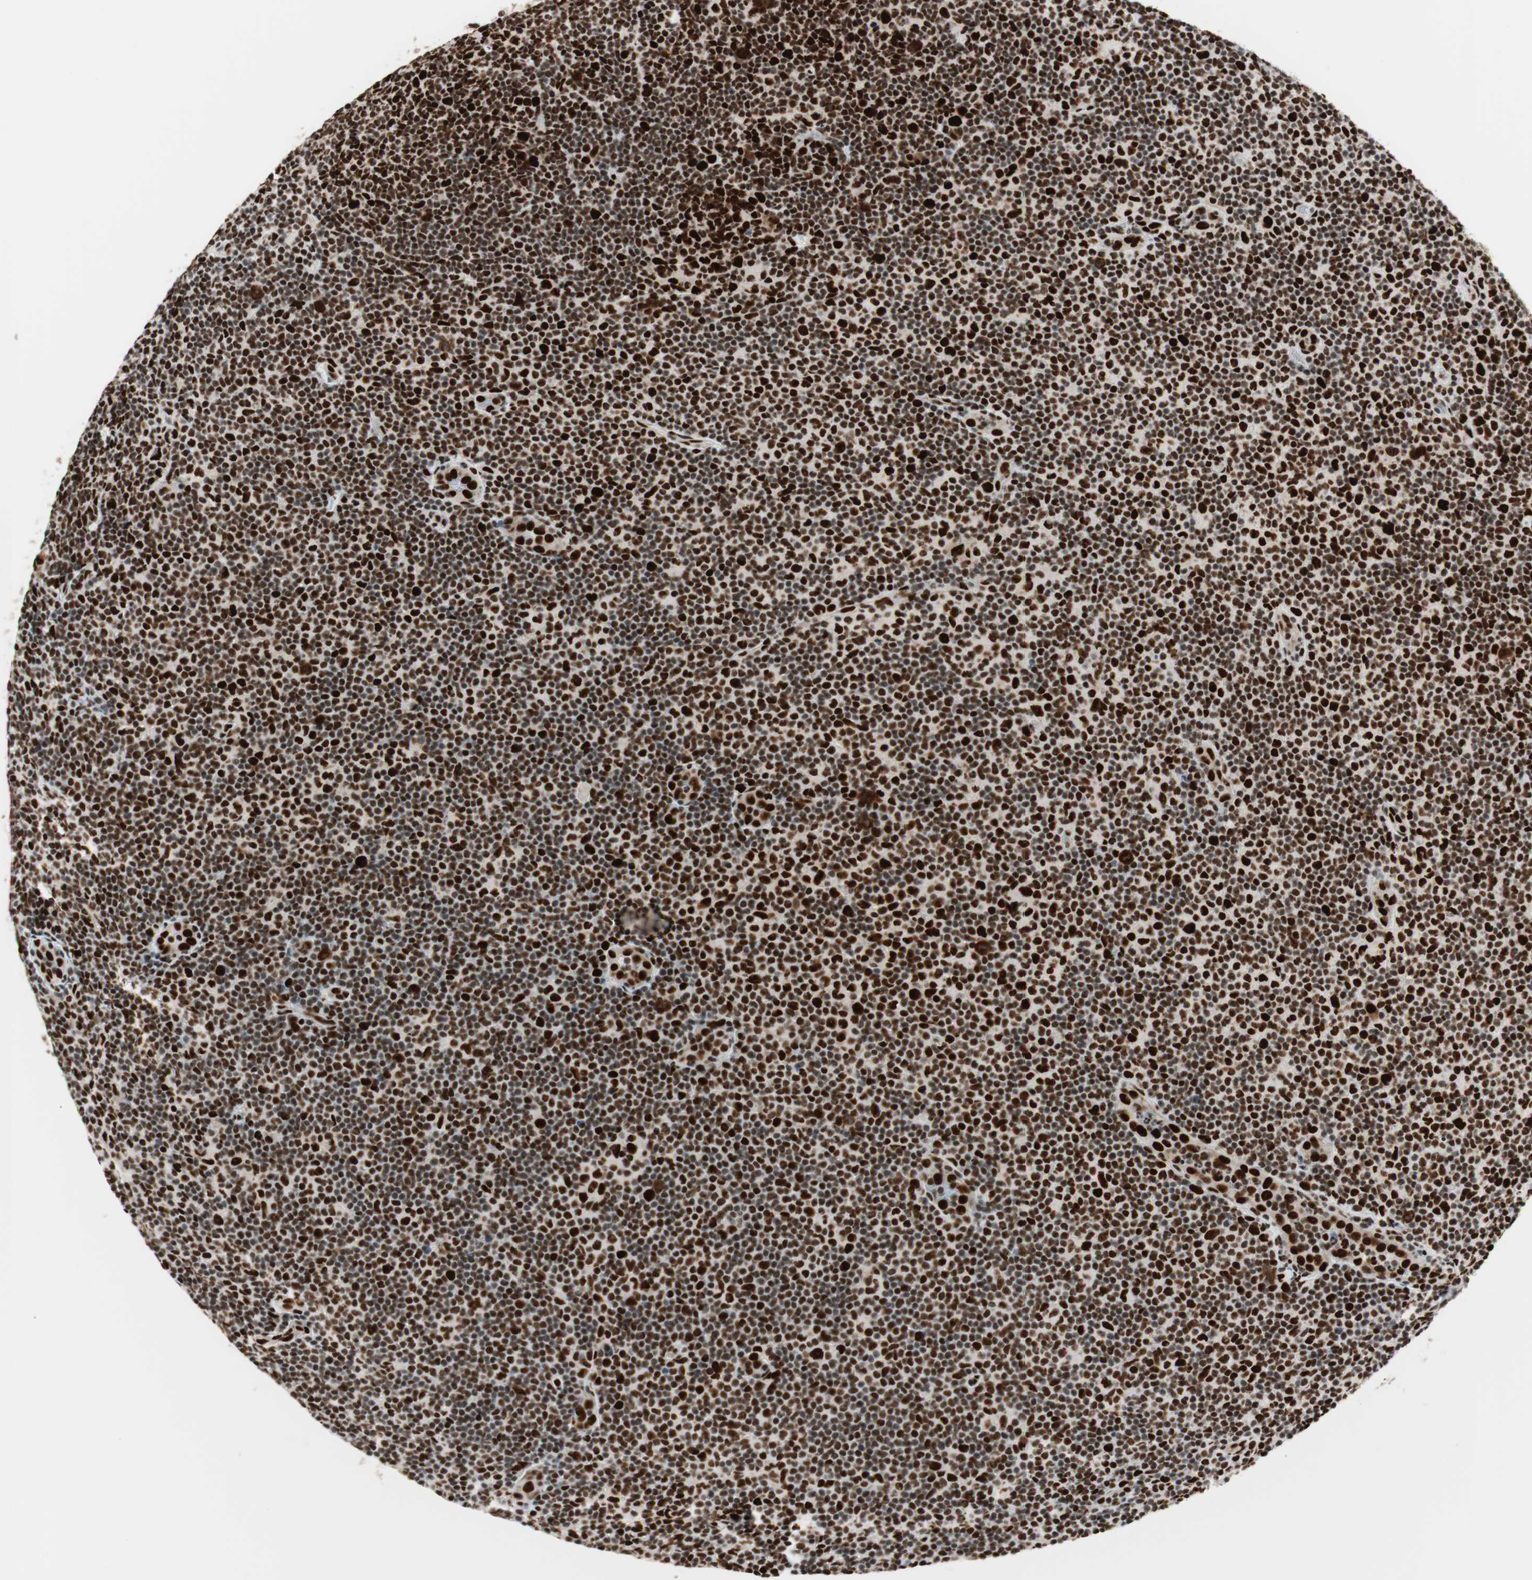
{"staining": {"intensity": "strong", "quantity": ">75%", "location": "nuclear"}, "tissue": "lymphoma", "cell_type": "Tumor cells", "image_type": "cancer", "snomed": [{"axis": "morphology", "description": "Malignant lymphoma, non-Hodgkin's type, Low grade"}, {"axis": "topography", "description": "Lymph node"}], "caption": "DAB (3,3'-diaminobenzidine) immunohistochemical staining of low-grade malignant lymphoma, non-Hodgkin's type demonstrates strong nuclear protein staining in approximately >75% of tumor cells.", "gene": "PSME3", "patient": {"sex": "male", "age": 83}}